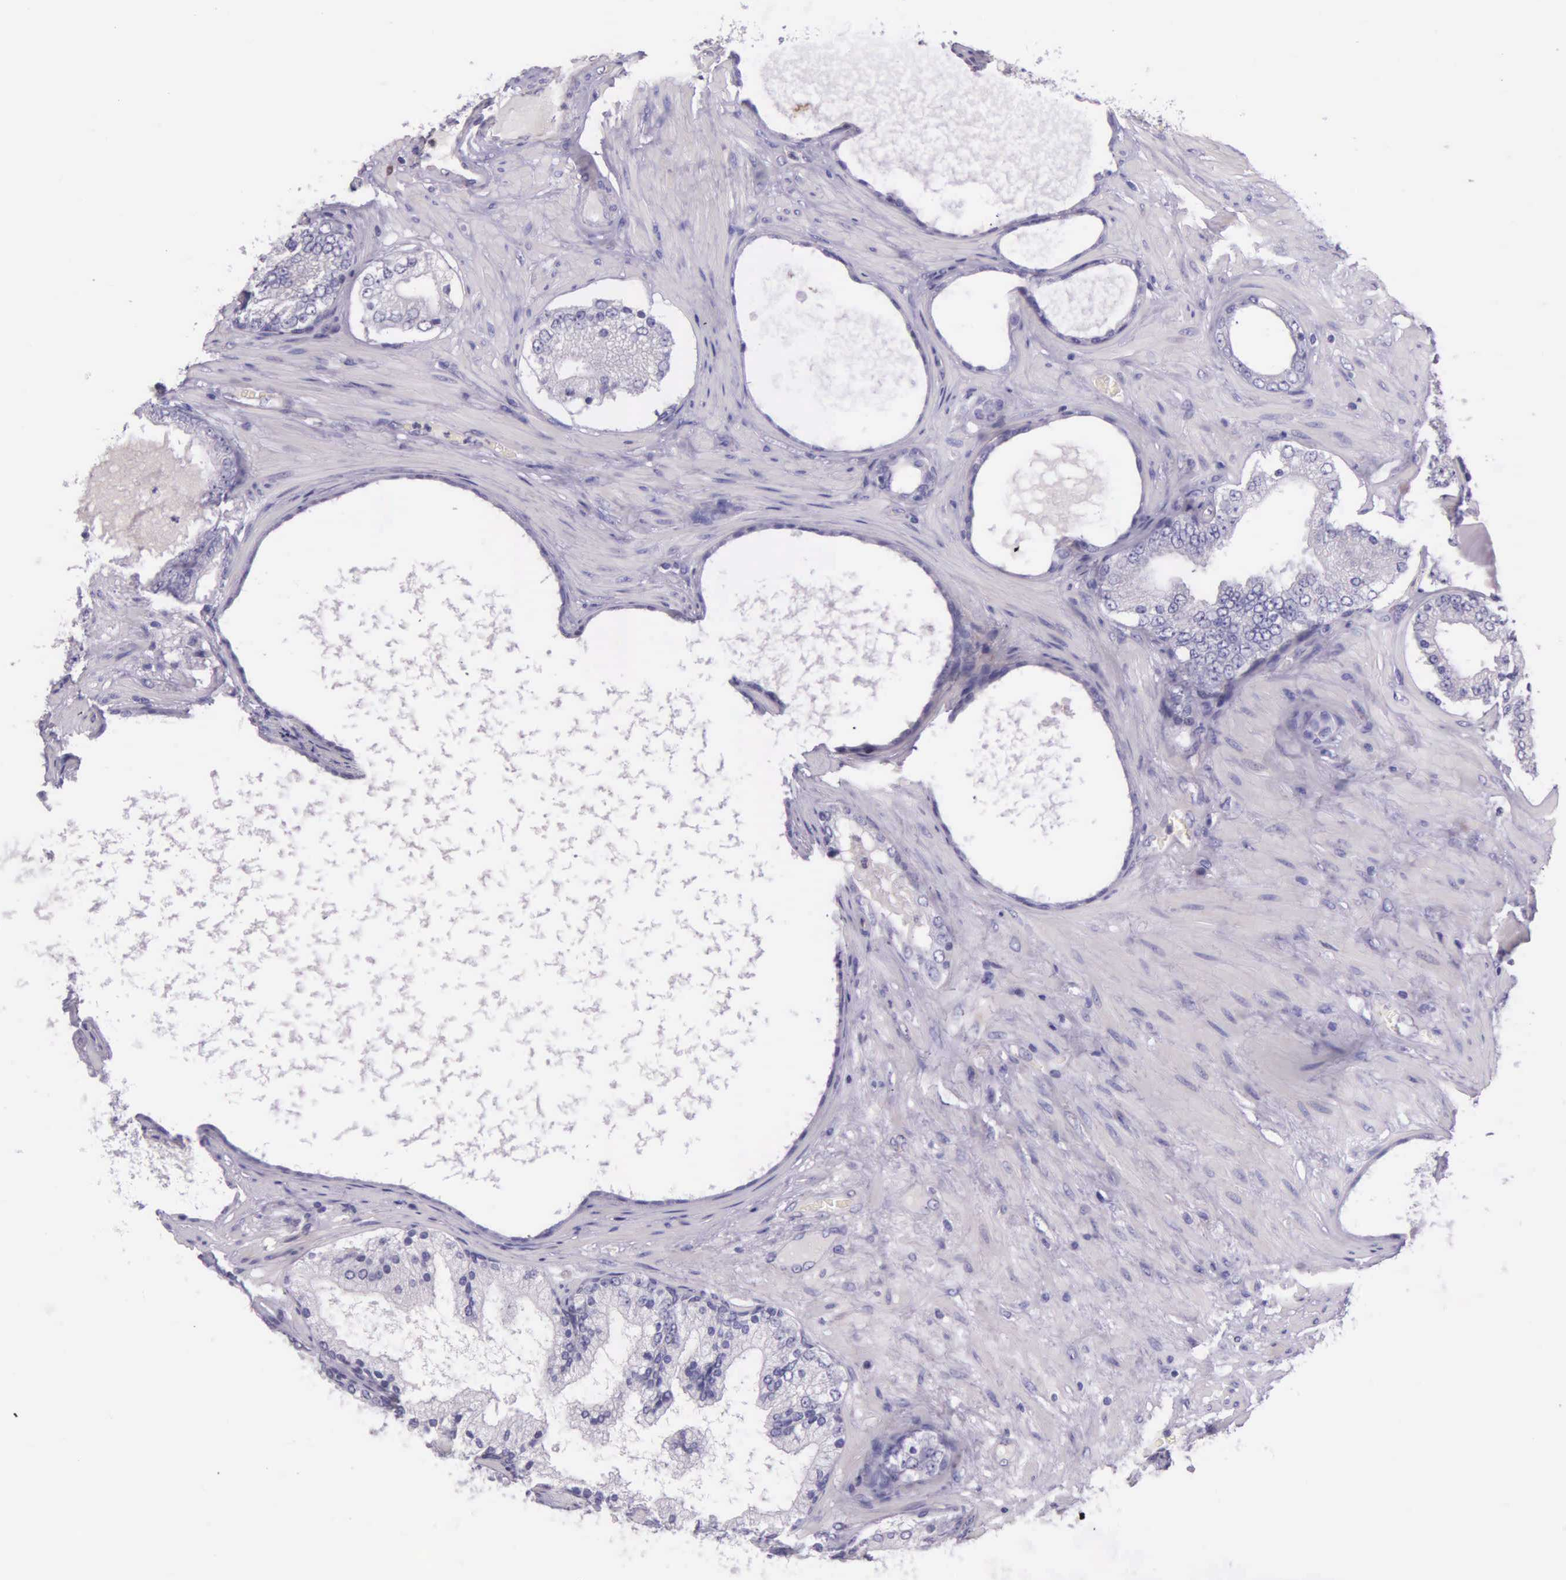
{"staining": {"intensity": "negative", "quantity": "none", "location": "none"}, "tissue": "prostate cancer", "cell_type": "Tumor cells", "image_type": "cancer", "snomed": [{"axis": "morphology", "description": "Adenocarcinoma, High grade"}, {"axis": "topography", "description": "Prostate"}], "caption": "Tumor cells are negative for brown protein staining in prostate adenocarcinoma (high-grade).", "gene": "THSD7A", "patient": {"sex": "male", "age": 68}}